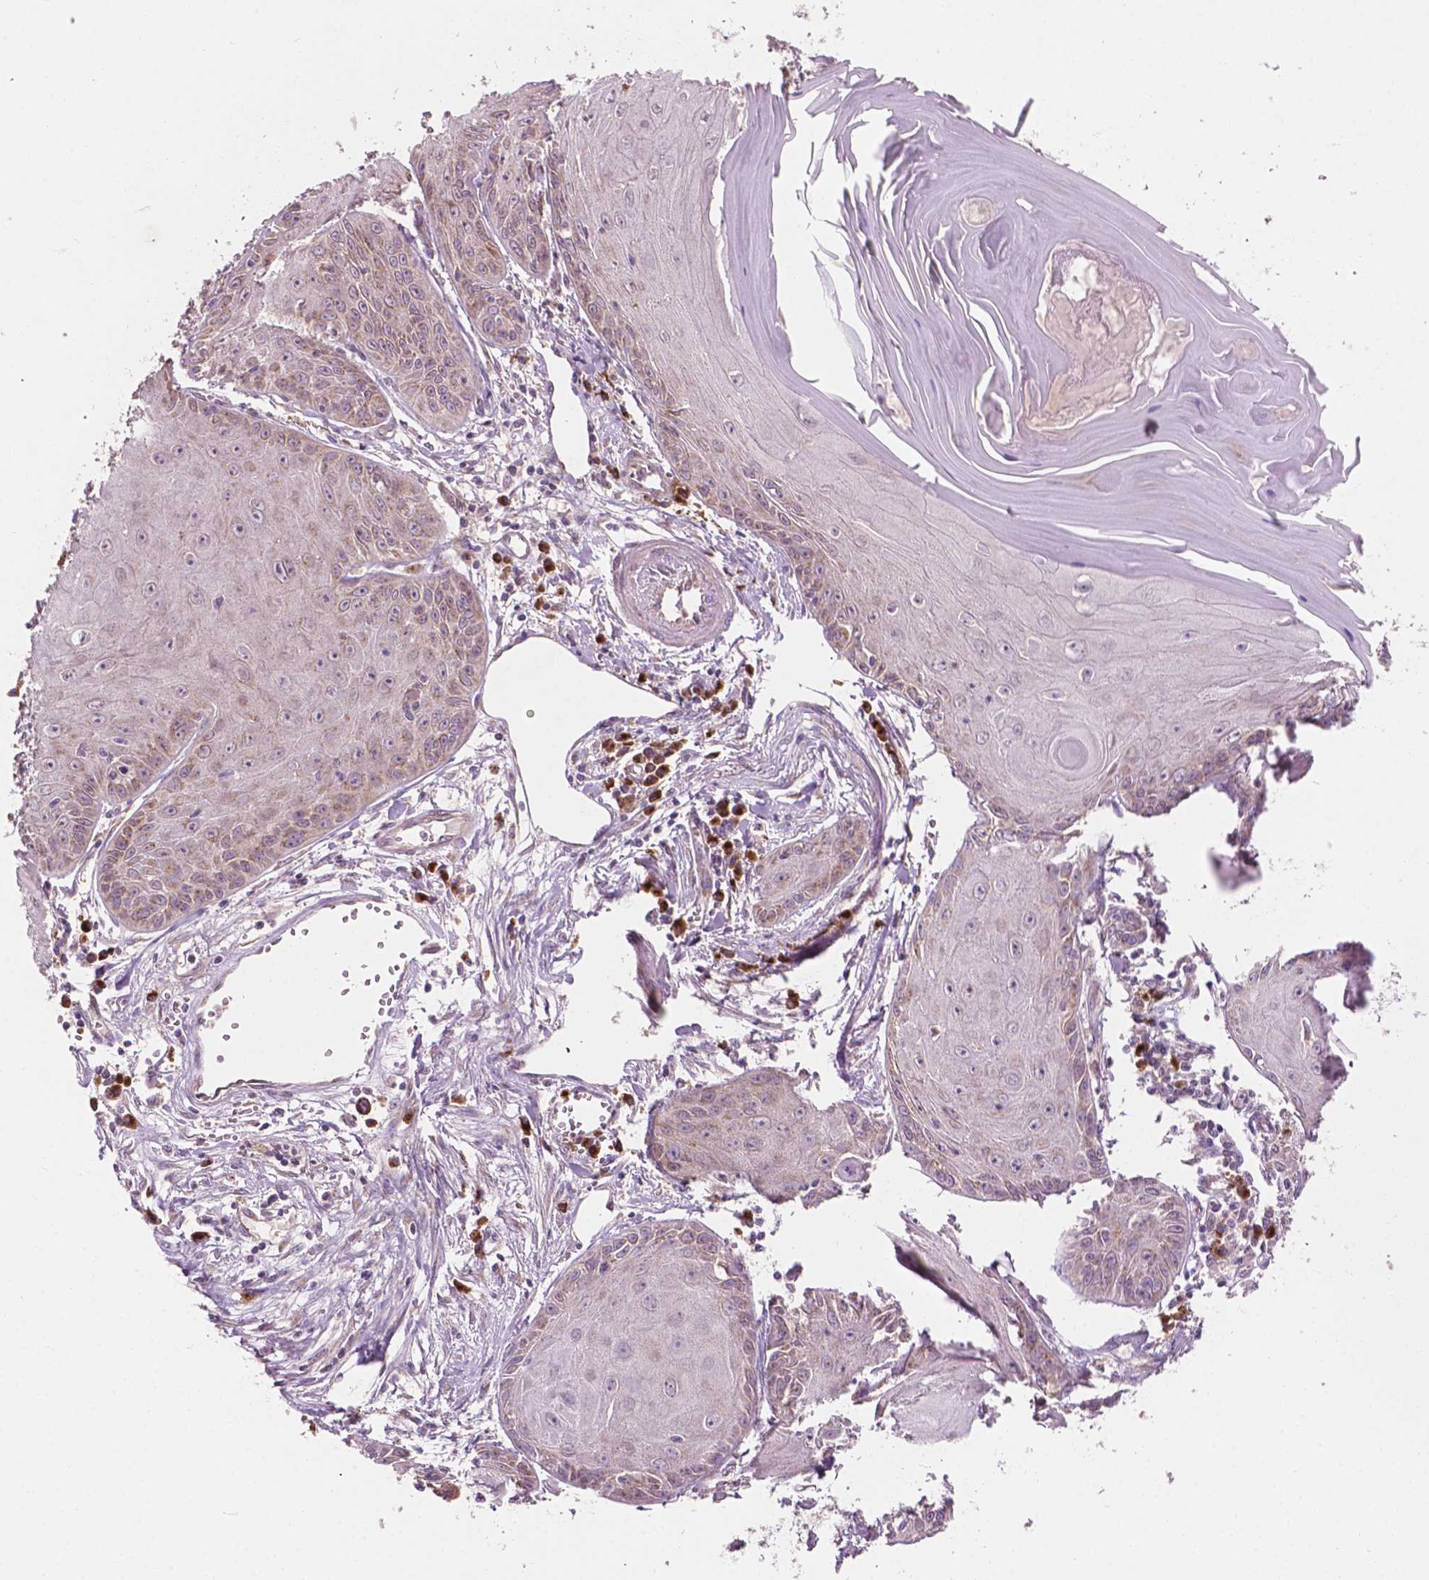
{"staining": {"intensity": "weak", "quantity": "25%-75%", "location": "cytoplasmic/membranous"}, "tissue": "skin cancer", "cell_type": "Tumor cells", "image_type": "cancer", "snomed": [{"axis": "morphology", "description": "Squamous cell carcinoma, NOS"}, {"axis": "topography", "description": "Skin"}, {"axis": "topography", "description": "Vulva"}], "caption": "Protein expression analysis of skin cancer exhibits weak cytoplasmic/membranous staining in about 25%-75% of tumor cells.", "gene": "EBAG9", "patient": {"sex": "female", "age": 85}}